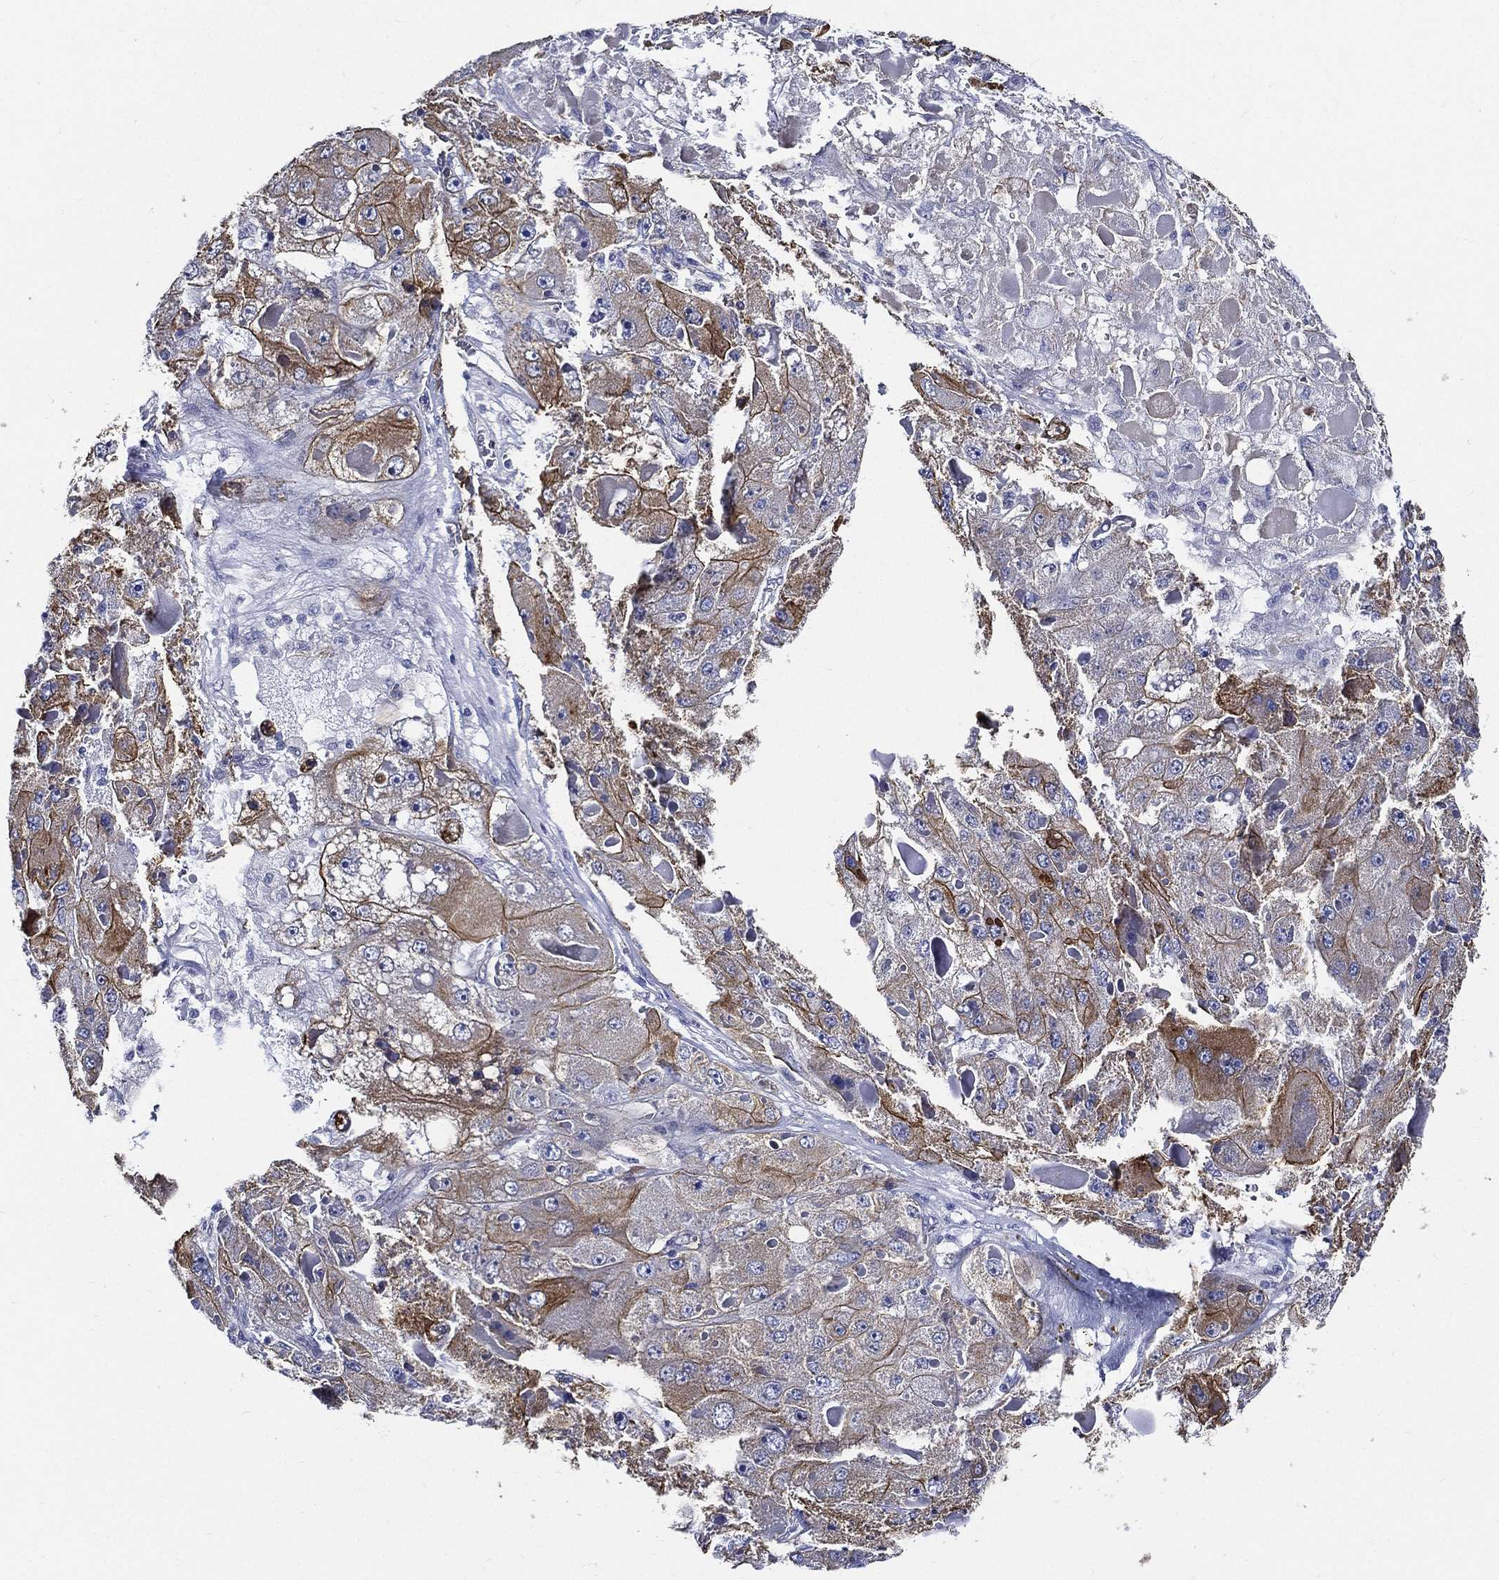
{"staining": {"intensity": "moderate", "quantity": "25%-75%", "location": "cytoplasmic/membranous"}, "tissue": "liver cancer", "cell_type": "Tumor cells", "image_type": "cancer", "snomed": [{"axis": "morphology", "description": "Carcinoma, Hepatocellular, NOS"}, {"axis": "topography", "description": "Liver"}], "caption": "Liver hepatocellular carcinoma stained with a protein marker shows moderate staining in tumor cells.", "gene": "NEDD9", "patient": {"sex": "female", "age": 73}}